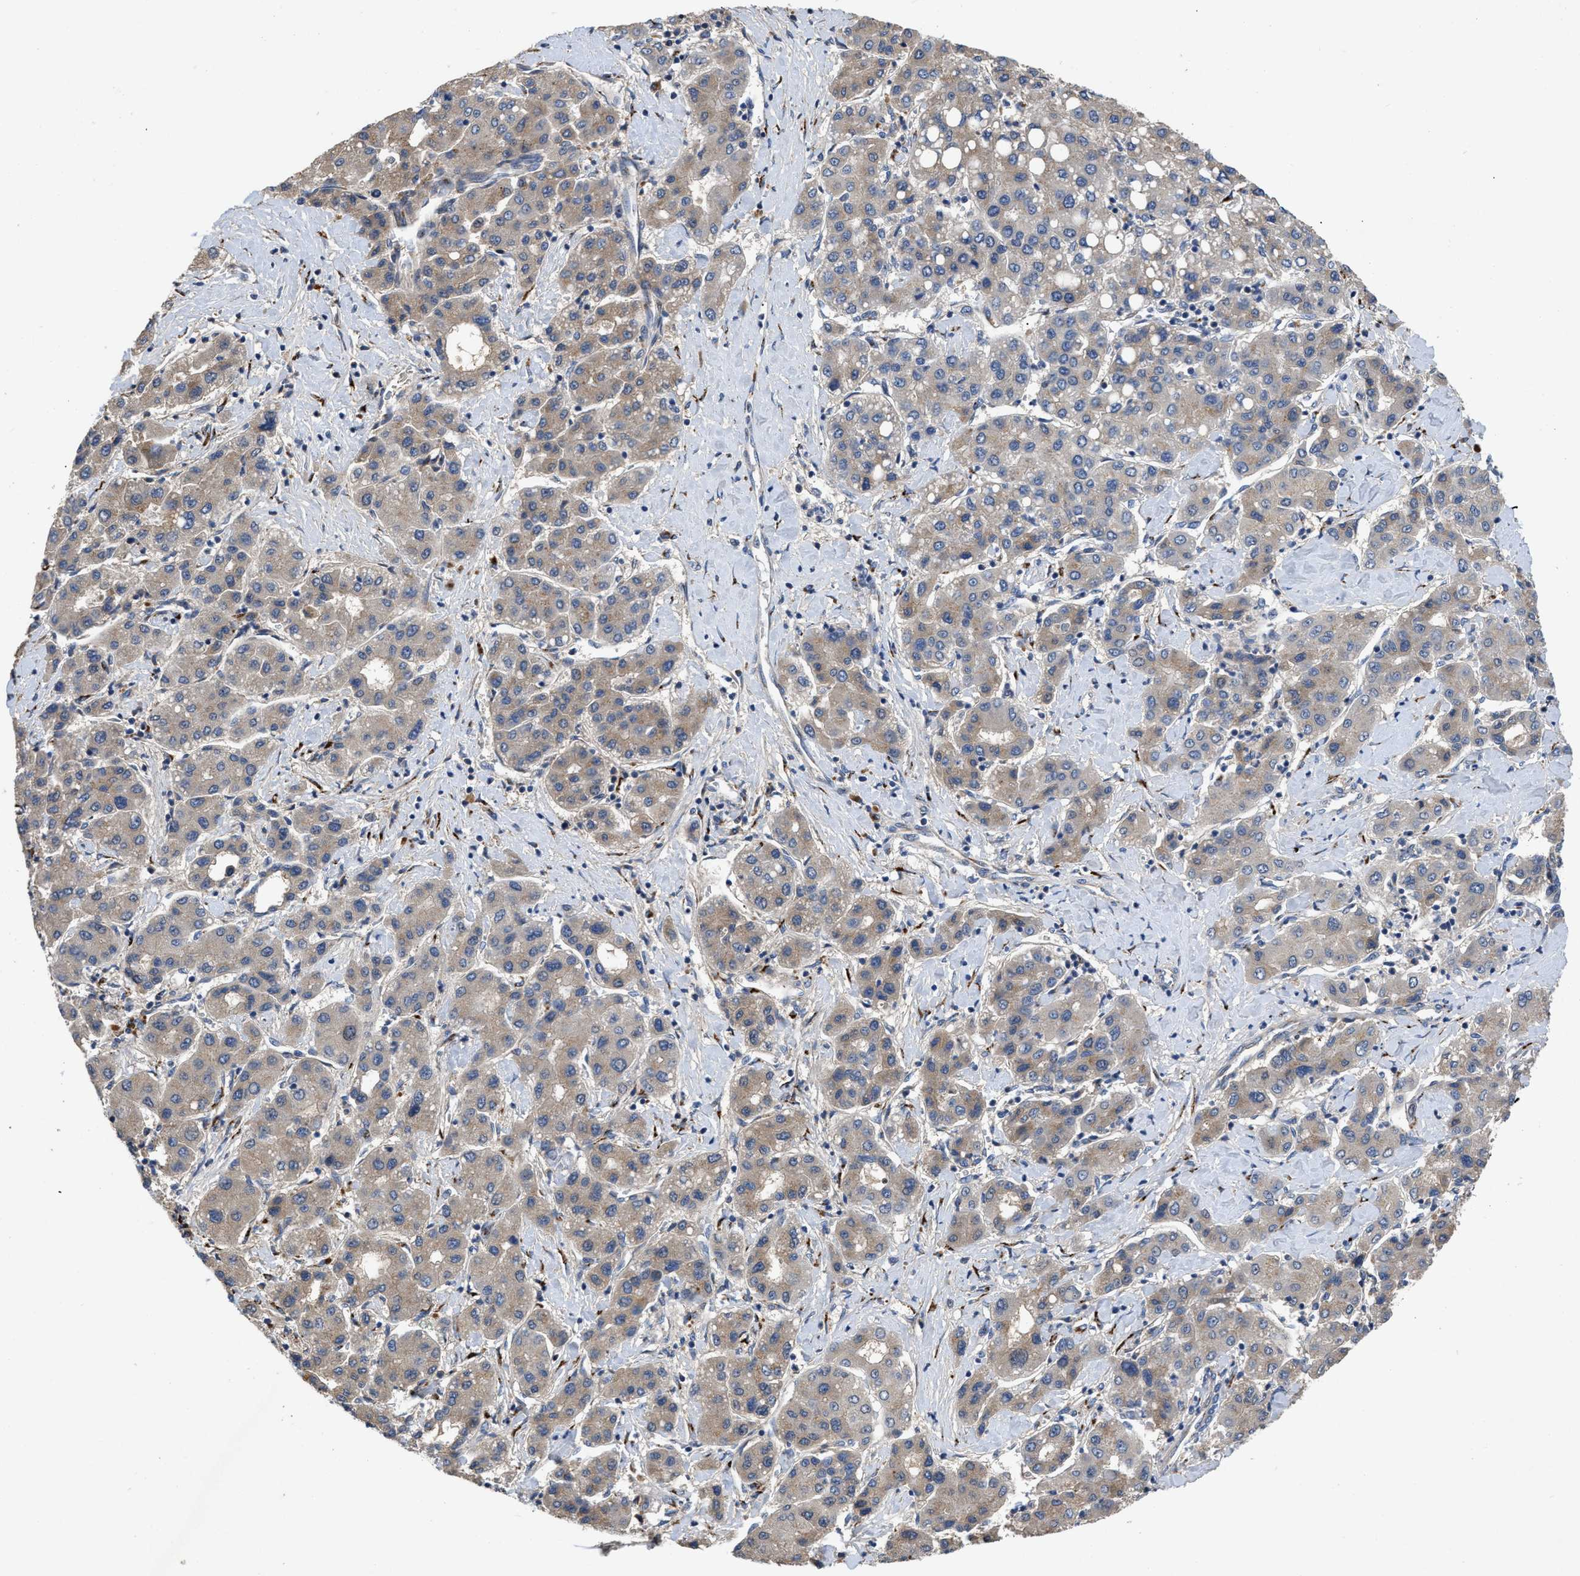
{"staining": {"intensity": "weak", "quantity": ">75%", "location": "cytoplasmic/membranous"}, "tissue": "liver cancer", "cell_type": "Tumor cells", "image_type": "cancer", "snomed": [{"axis": "morphology", "description": "Carcinoma, Hepatocellular, NOS"}, {"axis": "topography", "description": "Liver"}], "caption": "There is low levels of weak cytoplasmic/membranous expression in tumor cells of liver cancer (hepatocellular carcinoma), as demonstrated by immunohistochemical staining (brown color).", "gene": "SIK2", "patient": {"sex": "male", "age": 65}}